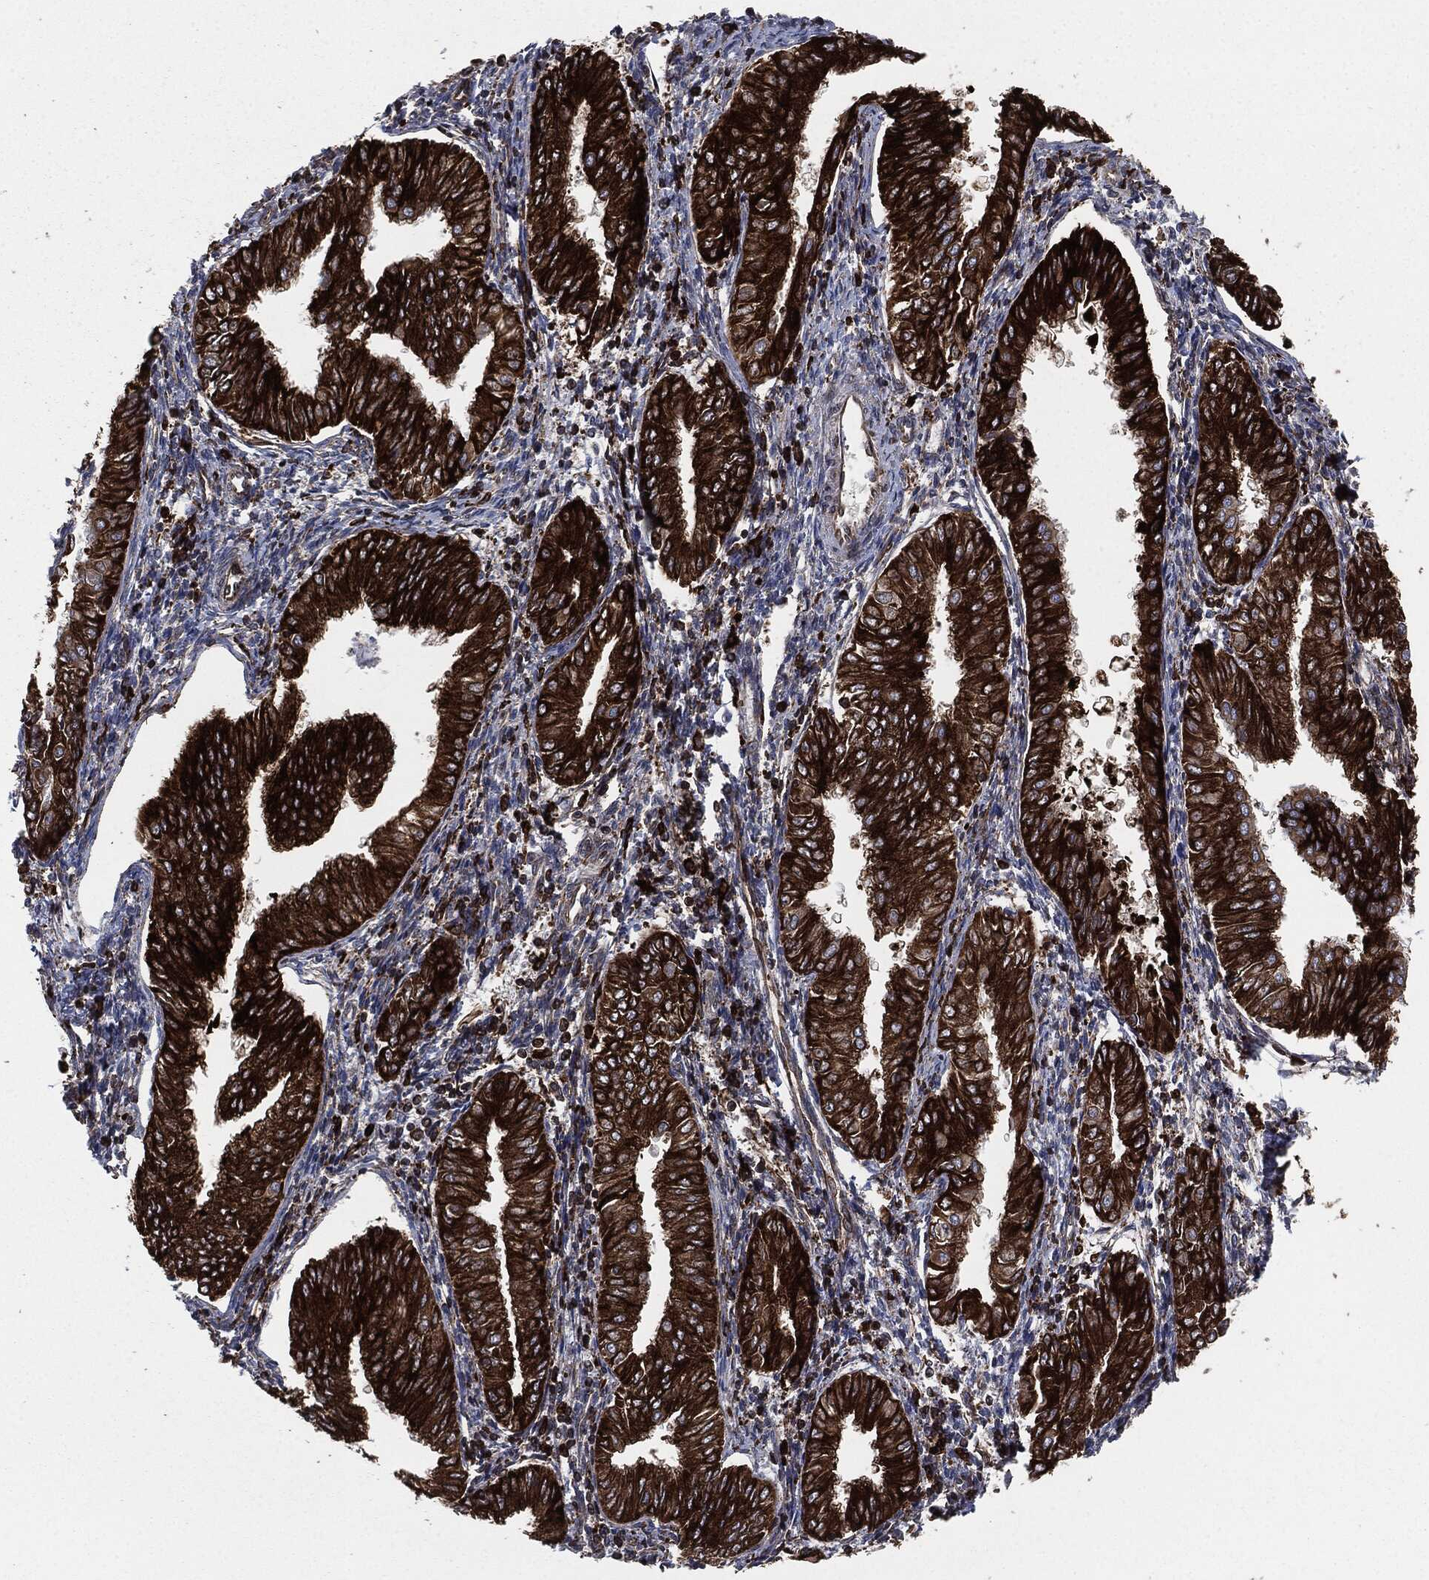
{"staining": {"intensity": "strong", "quantity": ">75%", "location": "cytoplasmic/membranous"}, "tissue": "endometrial cancer", "cell_type": "Tumor cells", "image_type": "cancer", "snomed": [{"axis": "morphology", "description": "Adenocarcinoma, NOS"}, {"axis": "topography", "description": "Endometrium"}], "caption": "A high-resolution micrograph shows IHC staining of adenocarcinoma (endometrial), which demonstrates strong cytoplasmic/membranous positivity in about >75% of tumor cells.", "gene": "CALR", "patient": {"sex": "female", "age": 53}}